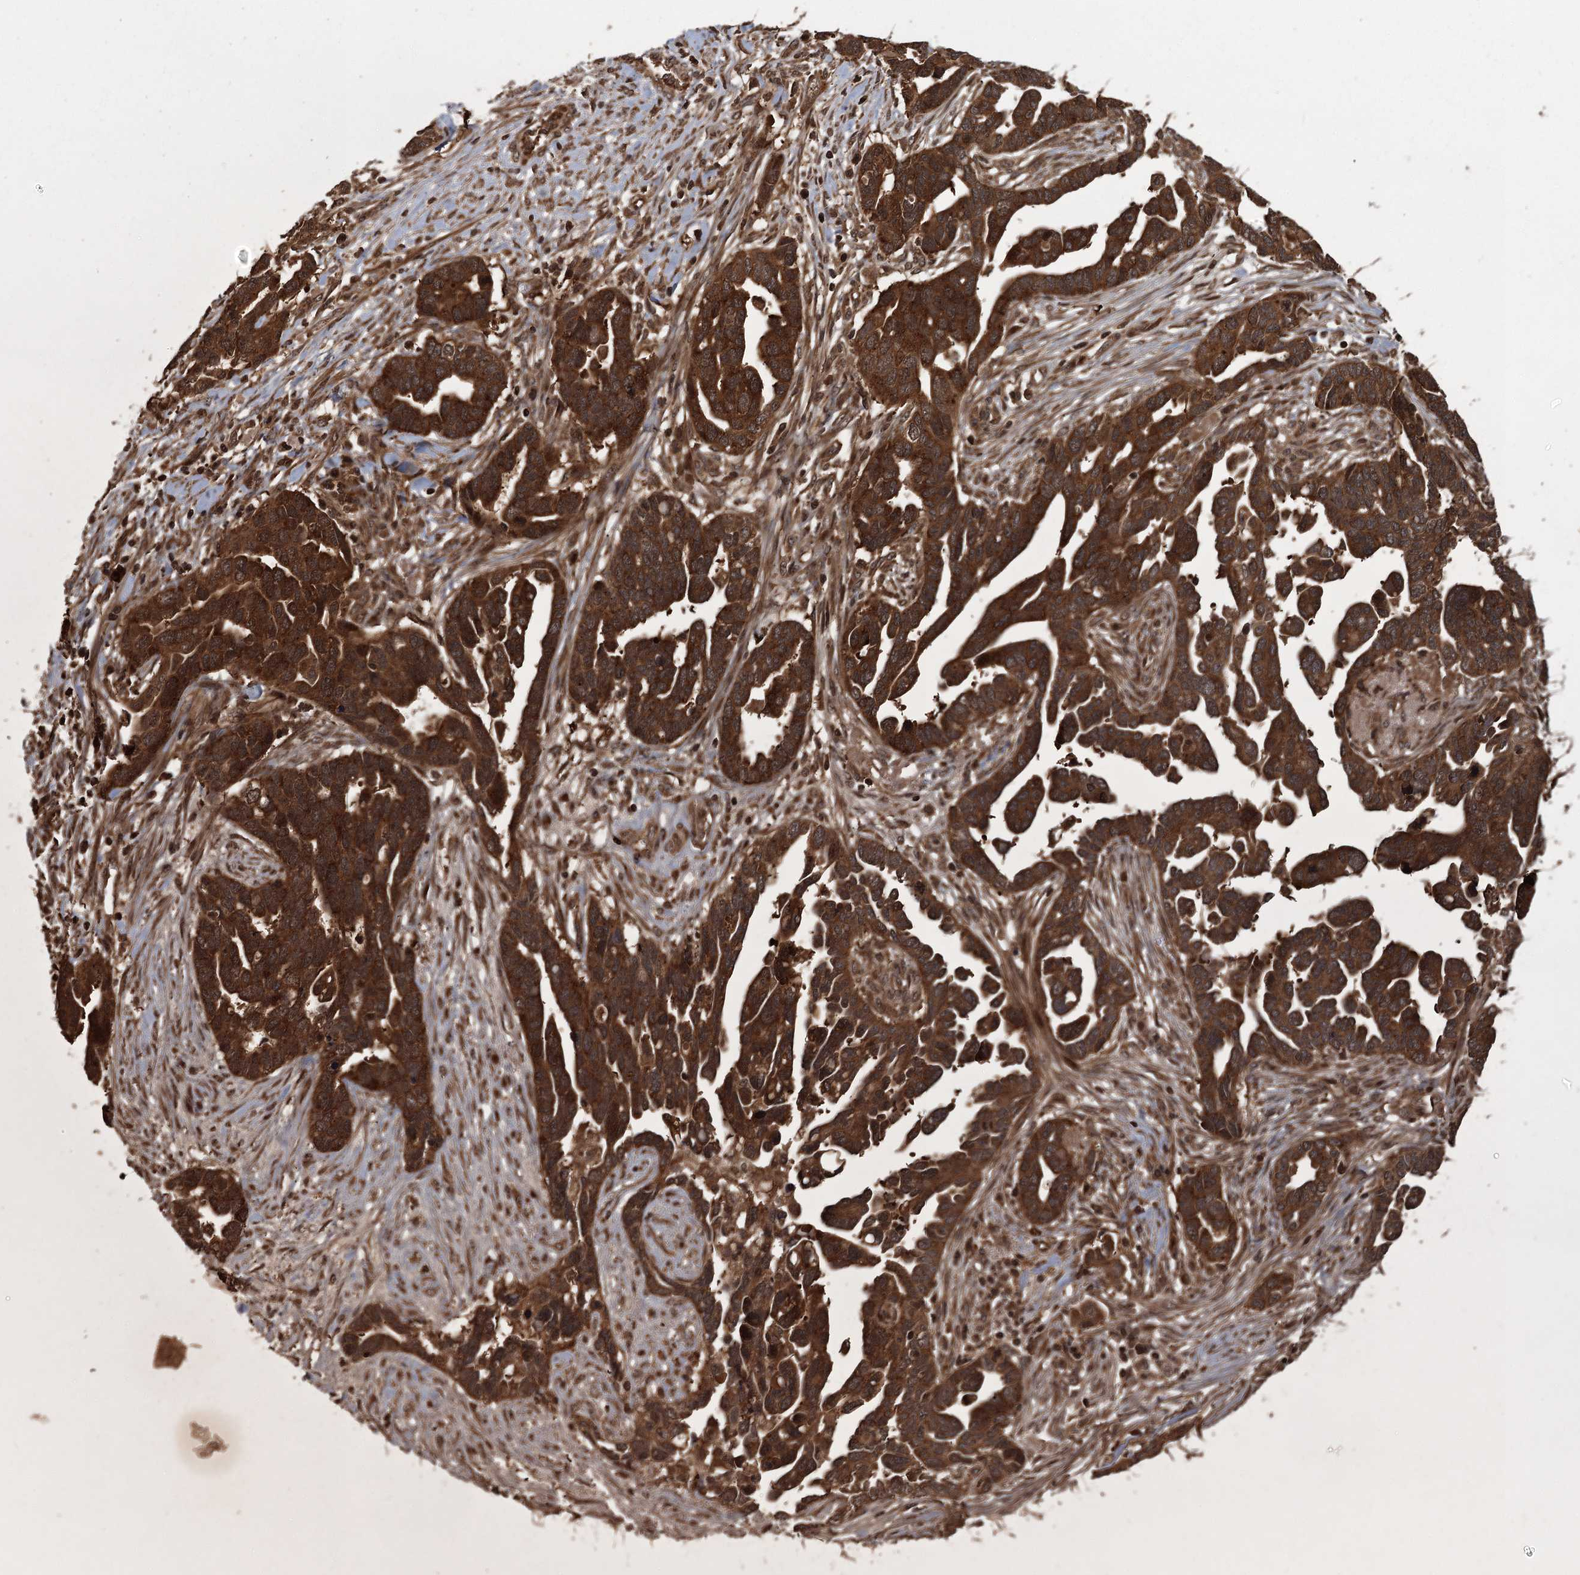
{"staining": {"intensity": "strong", "quantity": ">75%", "location": "cytoplasmic/membranous"}, "tissue": "ovarian cancer", "cell_type": "Tumor cells", "image_type": "cancer", "snomed": [{"axis": "morphology", "description": "Cystadenocarcinoma, serous, NOS"}, {"axis": "topography", "description": "Ovary"}], "caption": "Human ovarian cancer (serous cystadenocarcinoma) stained with a brown dye demonstrates strong cytoplasmic/membranous positive staining in about >75% of tumor cells.", "gene": "RPAP3", "patient": {"sex": "female", "age": 54}}